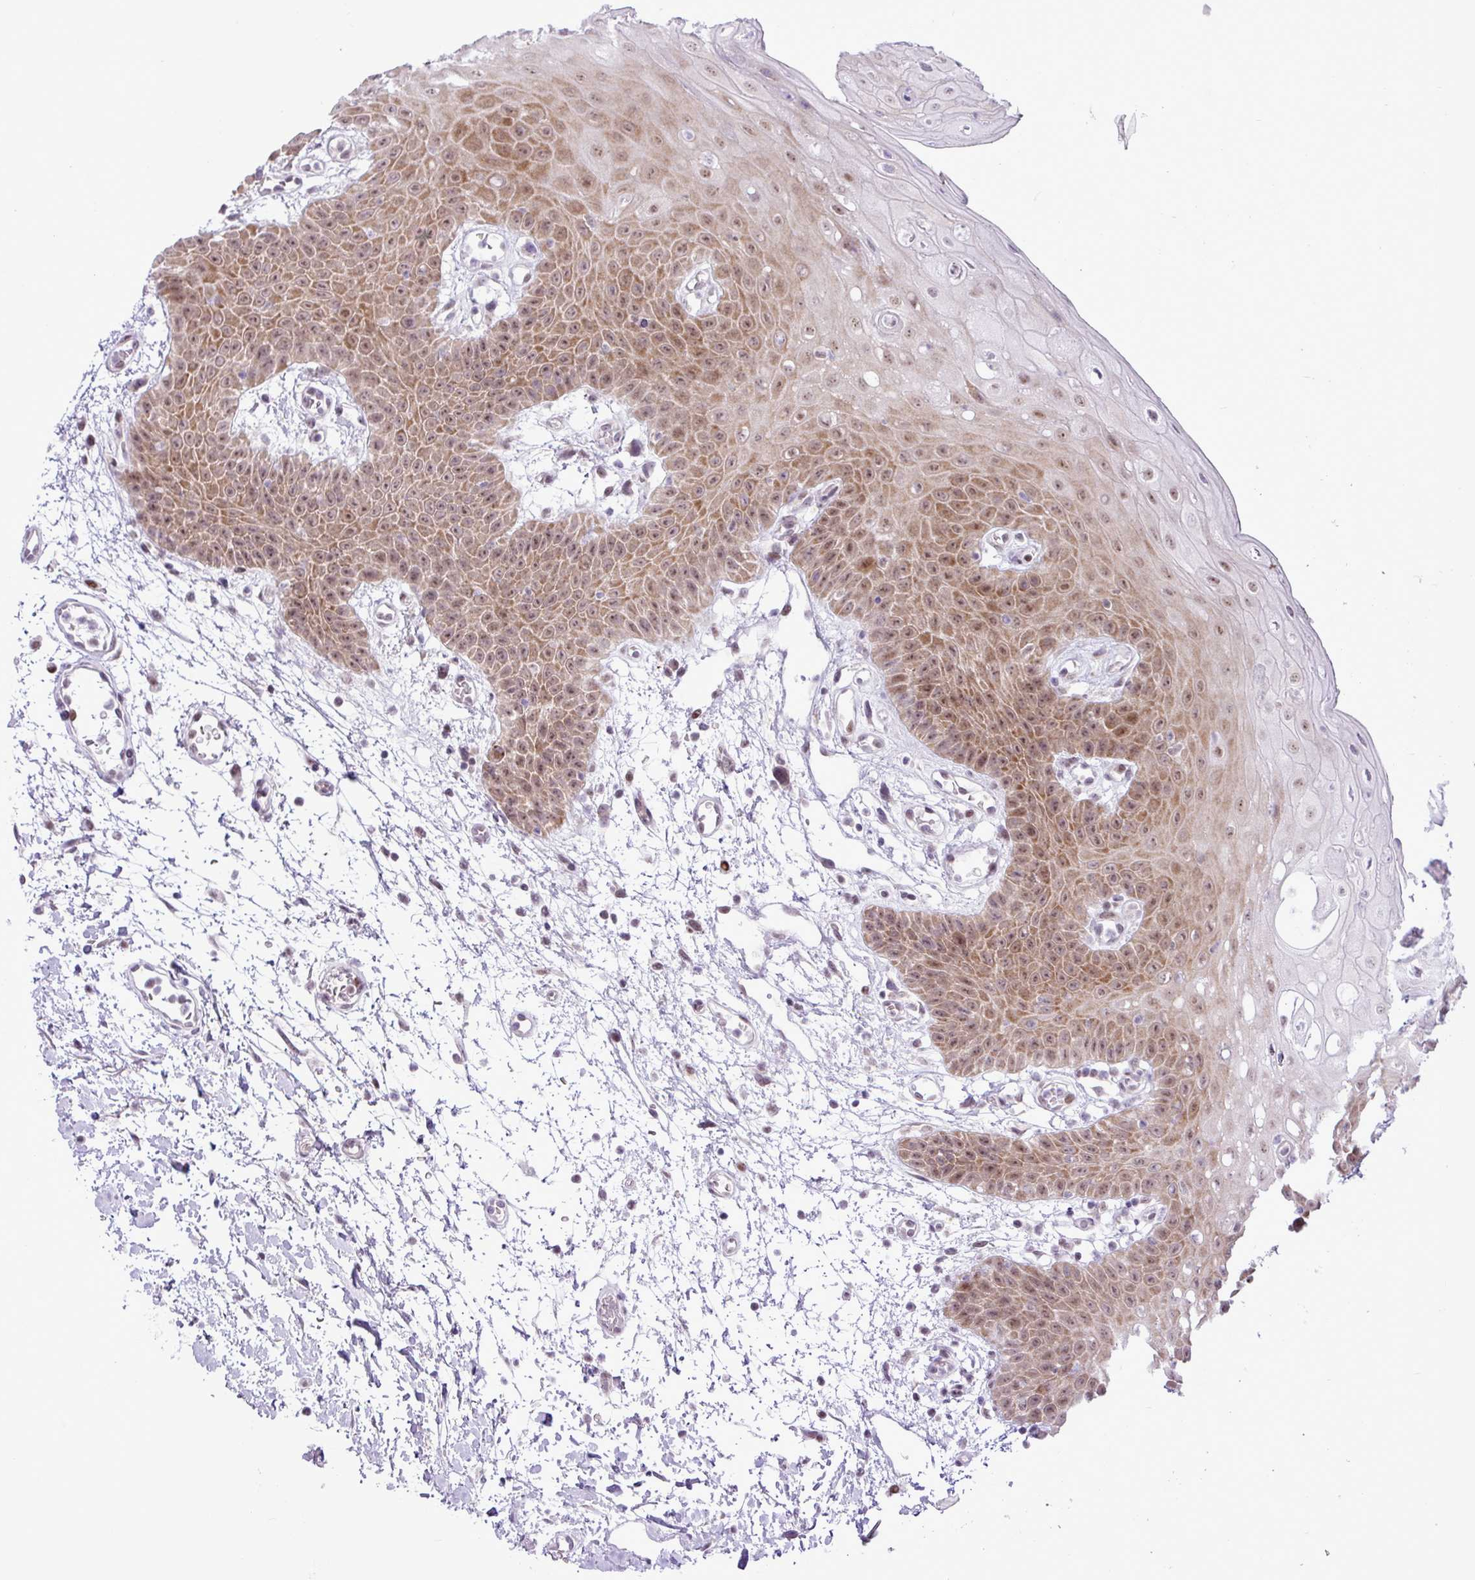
{"staining": {"intensity": "moderate", "quantity": ">75%", "location": "cytoplasmic/membranous,nuclear"}, "tissue": "oral mucosa", "cell_type": "Squamous epithelial cells", "image_type": "normal", "snomed": [{"axis": "morphology", "description": "Normal tissue, NOS"}, {"axis": "topography", "description": "Oral tissue"}, {"axis": "topography", "description": "Tounge, NOS"}], "caption": "This is a micrograph of IHC staining of unremarkable oral mucosa, which shows moderate positivity in the cytoplasmic/membranous,nuclear of squamous epithelial cells.", "gene": "ELOA2", "patient": {"sex": "female", "age": 59}}